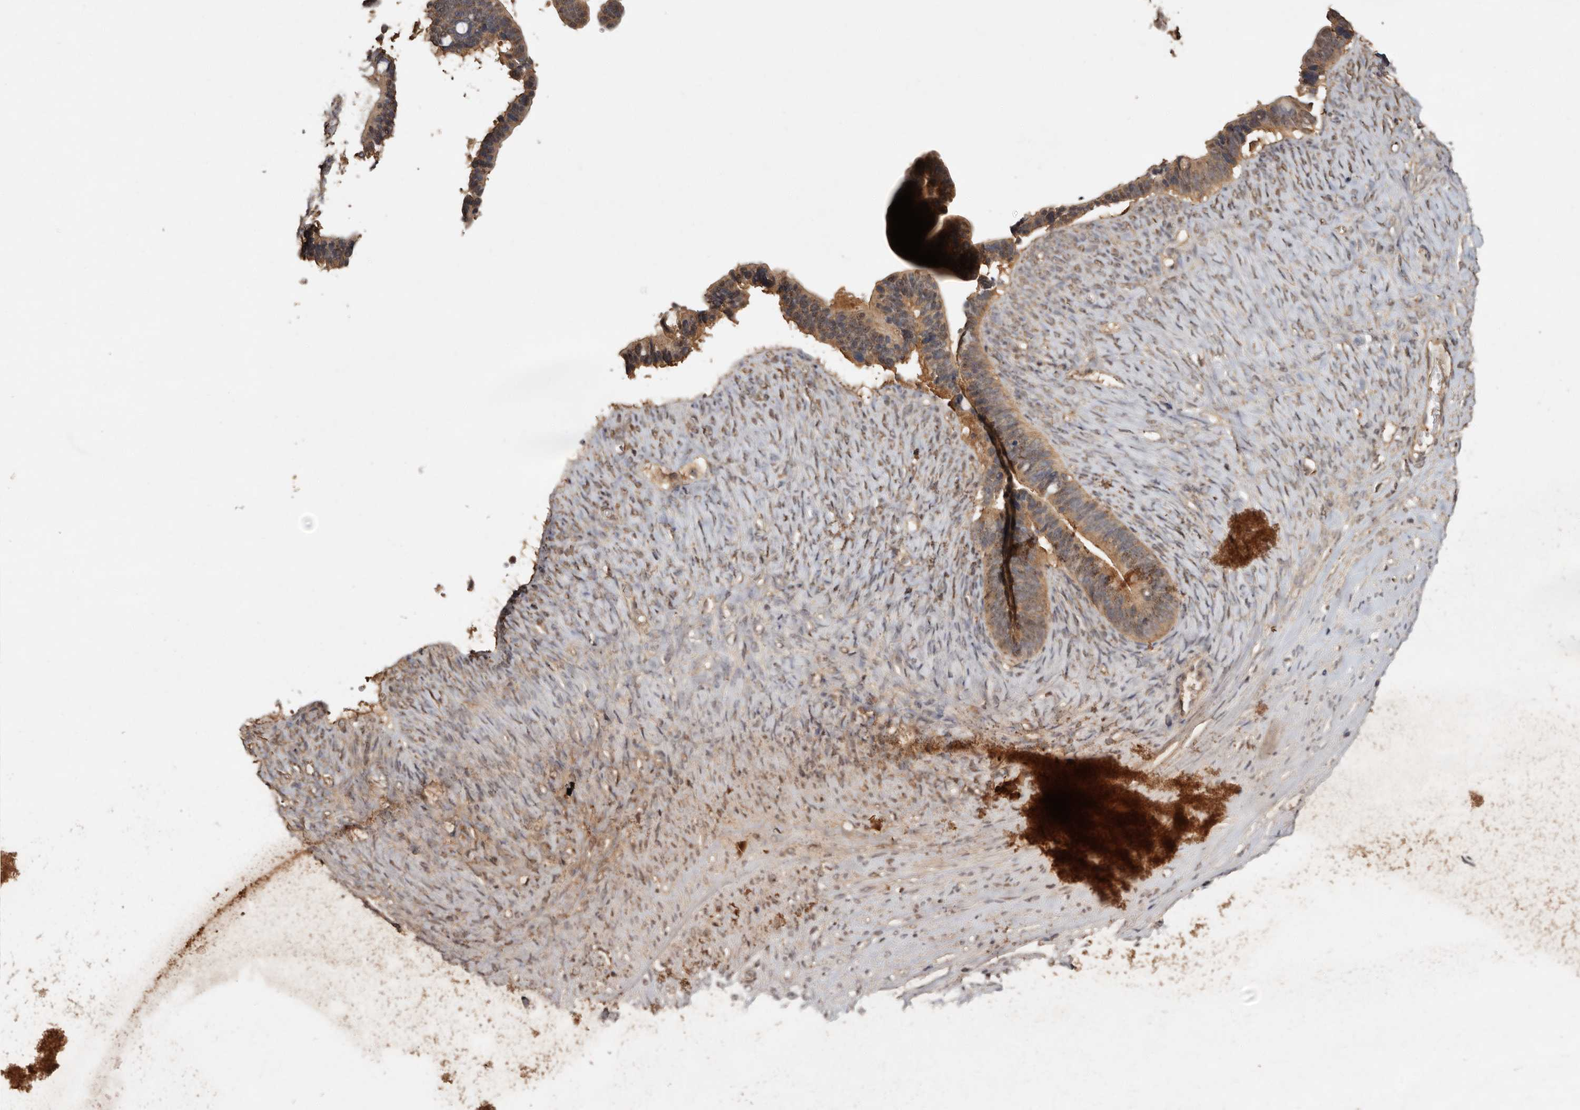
{"staining": {"intensity": "weak", "quantity": ">75%", "location": "cytoplasmic/membranous"}, "tissue": "ovarian cancer", "cell_type": "Tumor cells", "image_type": "cancer", "snomed": [{"axis": "morphology", "description": "Cystadenocarcinoma, serous, NOS"}, {"axis": "topography", "description": "Ovary"}], "caption": "Protein staining displays weak cytoplasmic/membranous expression in approximately >75% of tumor cells in ovarian cancer (serous cystadenocarcinoma). (Brightfield microscopy of DAB IHC at high magnification).", "gene": "RWDD1", "patient": {"sex": "female", "age": 56}}